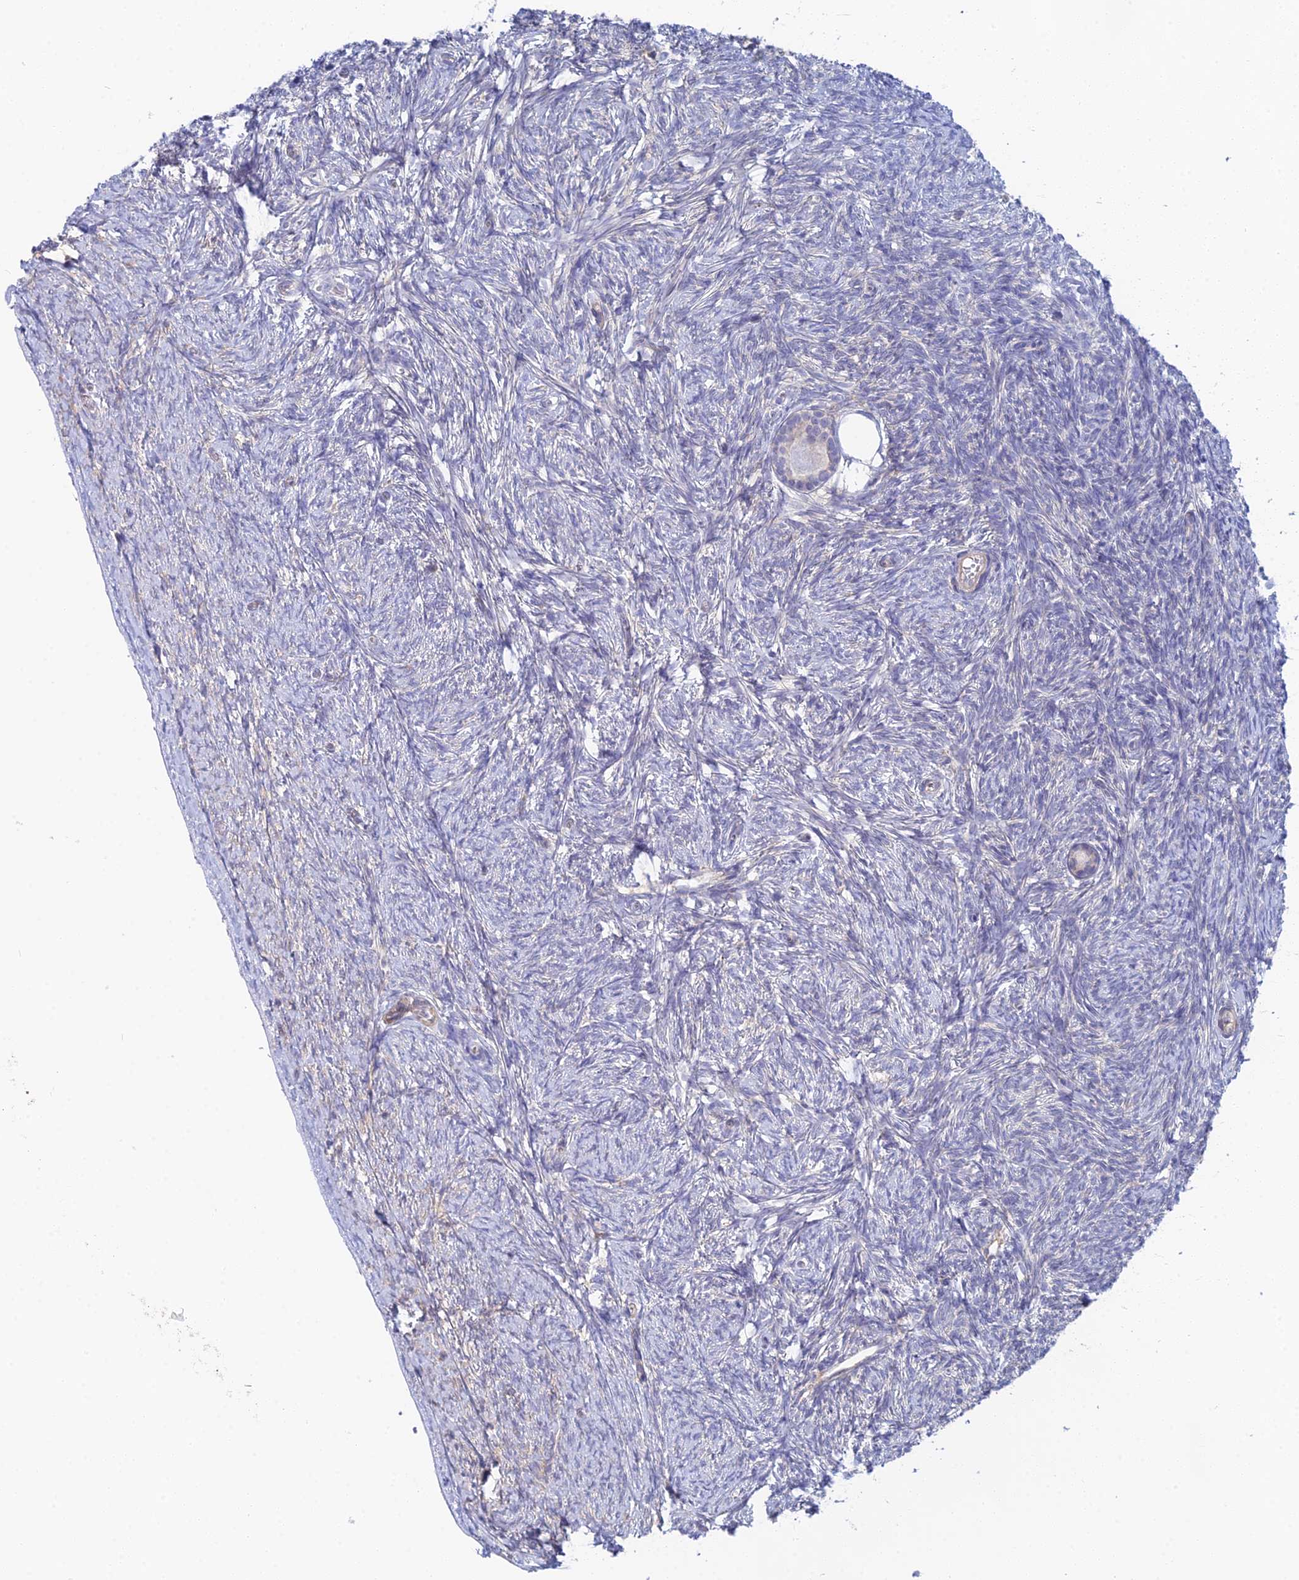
{"staining": {"intensity": "negative", "quantity": "none", "location": "none"}, "tissue": "ovary", "cell_type": "Follicle cells", "image_type": "normal", "snomed": [{"axis": "morphology", "description": "Normal tissue, NOS"}, {"axis": "topography", "description": "Ovary"}], "caption": "Immunohistochemistry of unremarkable ovary reveals no positivity in follicle cells.", "gene": "DNAH14", "patient": {"sex": "female", "age": 44}}